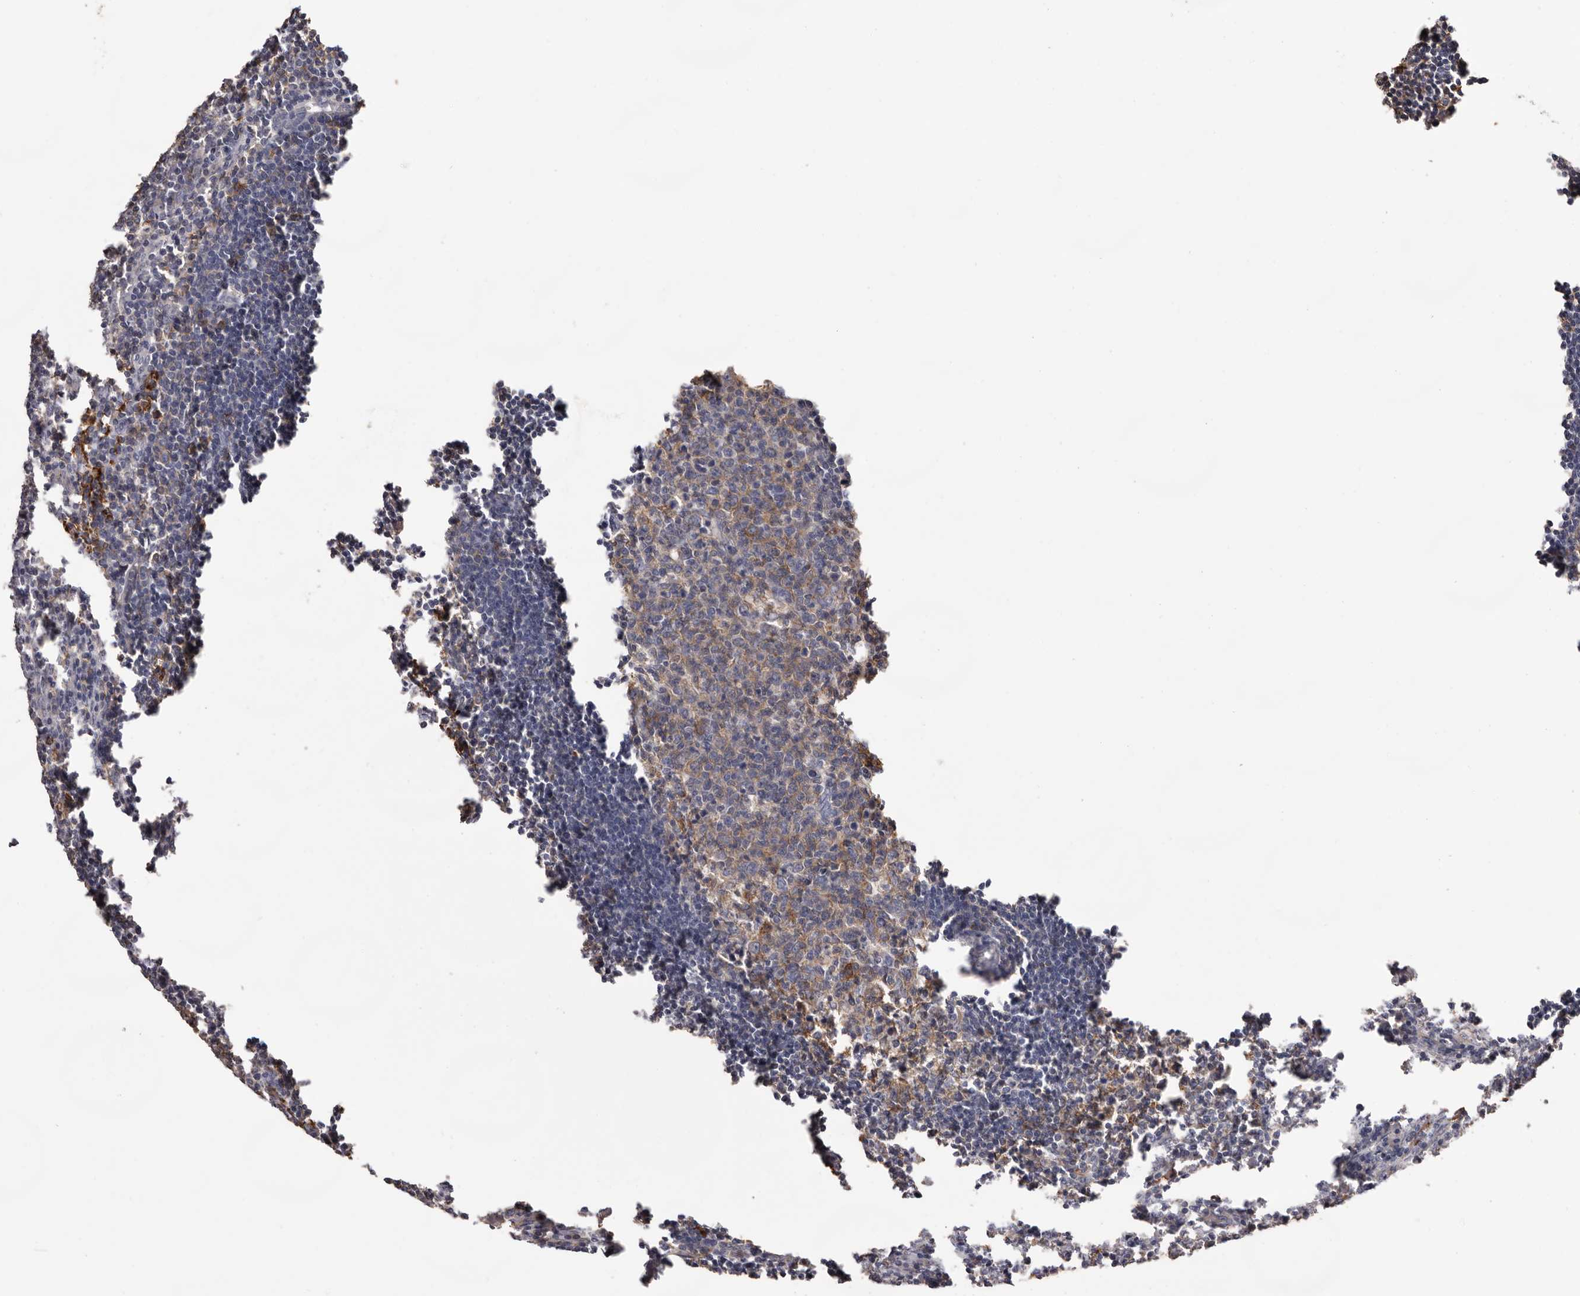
{"staining": {"intensity": "strong", "quantity": ">75%", "location": "cytoplasmic/membranous"}, "tissue": "lymph node", "cell_type": "Germinal center cells", "image_type": "normal", "snomed": [{"axis": "morphology", "description": "Normal tissue, NOS"}, {"axis": "morphology", "description": "Malignant melanoma, Metastatic site"}, {"axis": "topography", "description": "Lymph node"}], "caption": "Immunohistochemical staining of unremarkable human lymph node displays high levels of strong cytoplasmic/membranous staining in about >75% of germinal center cells.", "gene": "MMACHC", "patient": {"sex": "male", "age": 41}}